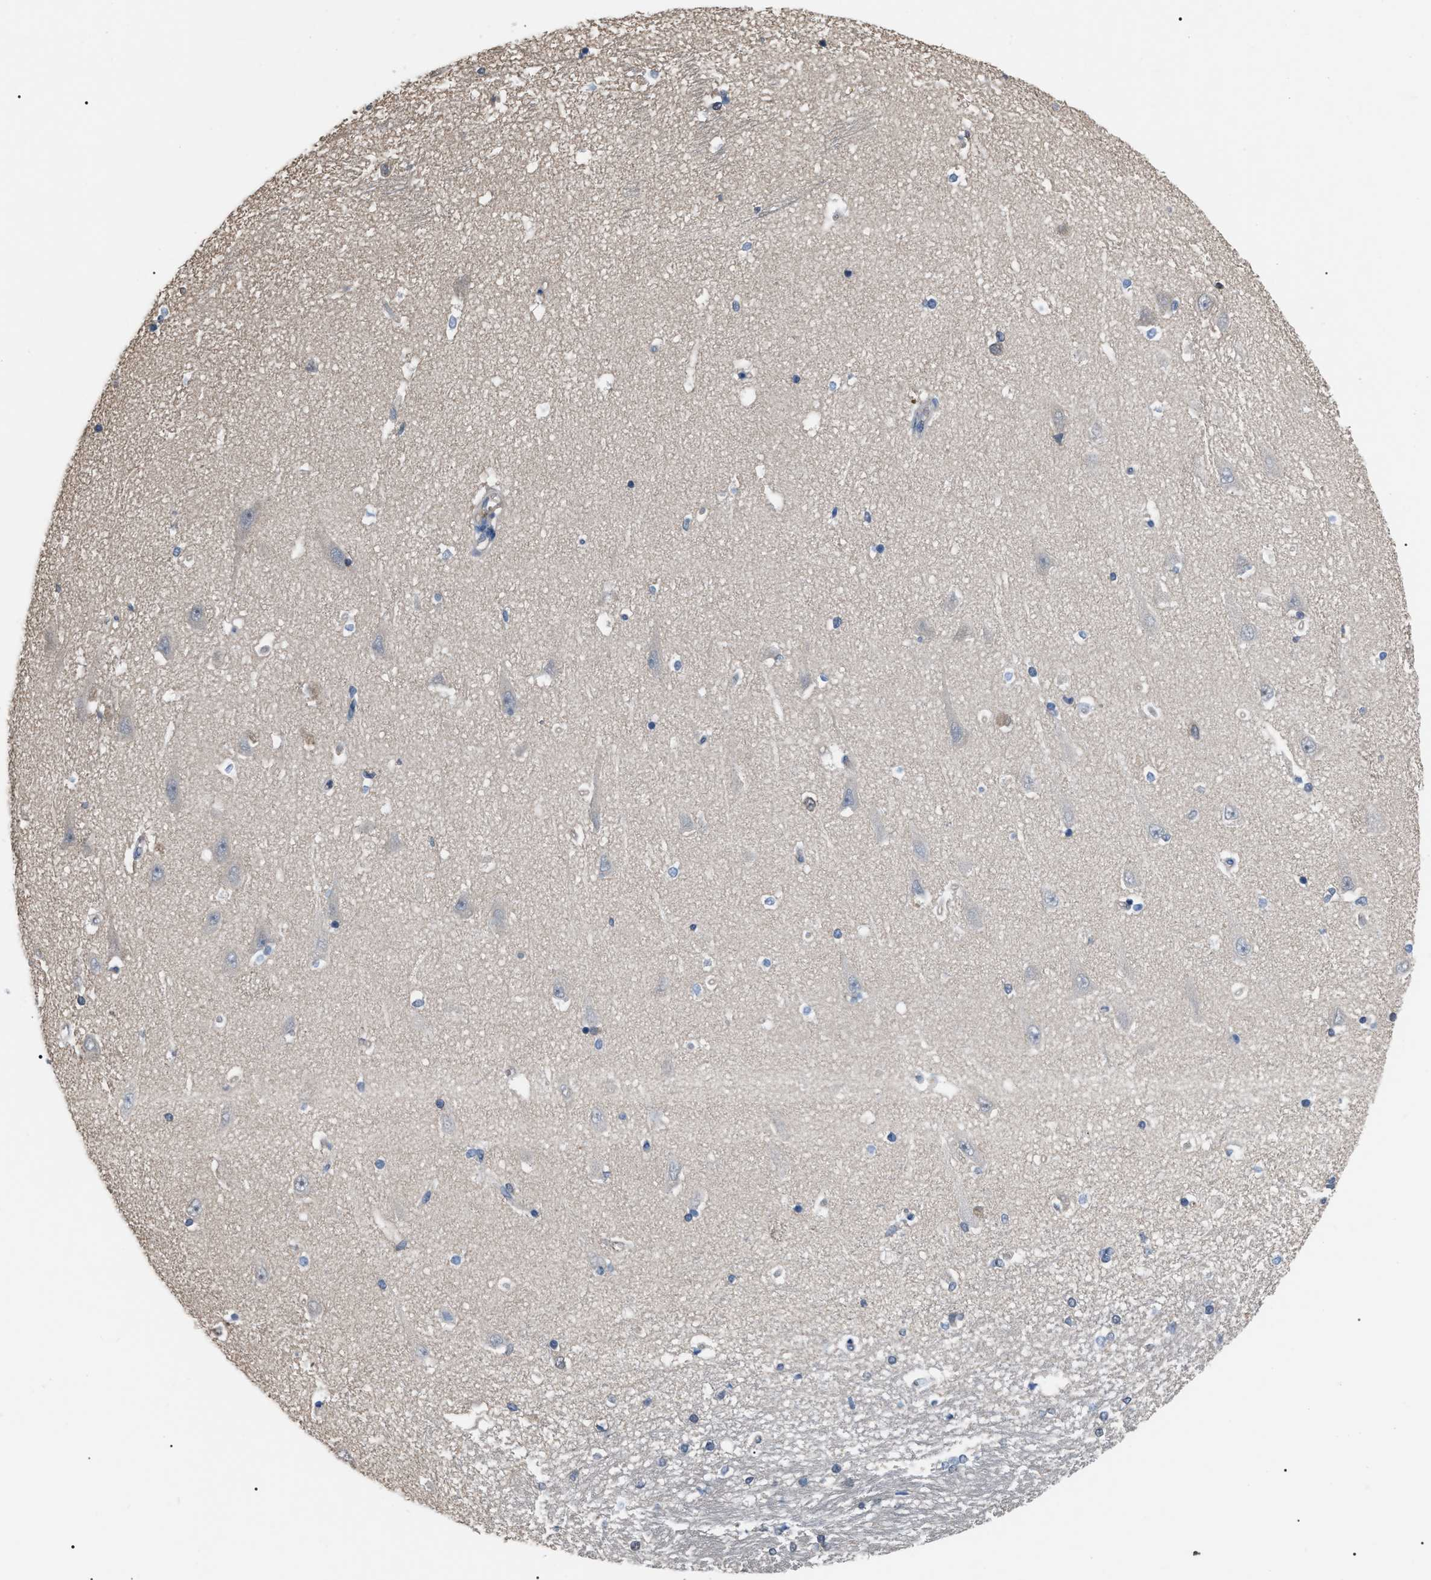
{"staining": {"intensity": "weak", "quantity": "<25%", "location": "cytoplasmic/membranous"}, "tissue": "hippocampus", "cell_type": "Glial cells", "image_type": "normal", "snomed": [{"axis": "morphology", "description": "Normal tissue, NOS"}, {"axis": "topography", "description": "Hippocampus"}], "caption": "Immunohistochemistry image of normal human hippocampus stained for a protein (brown), which exhibits no expression in glial cells.", "gene": "PDCD5", "patient": {"sex": "male", "age": 45}}